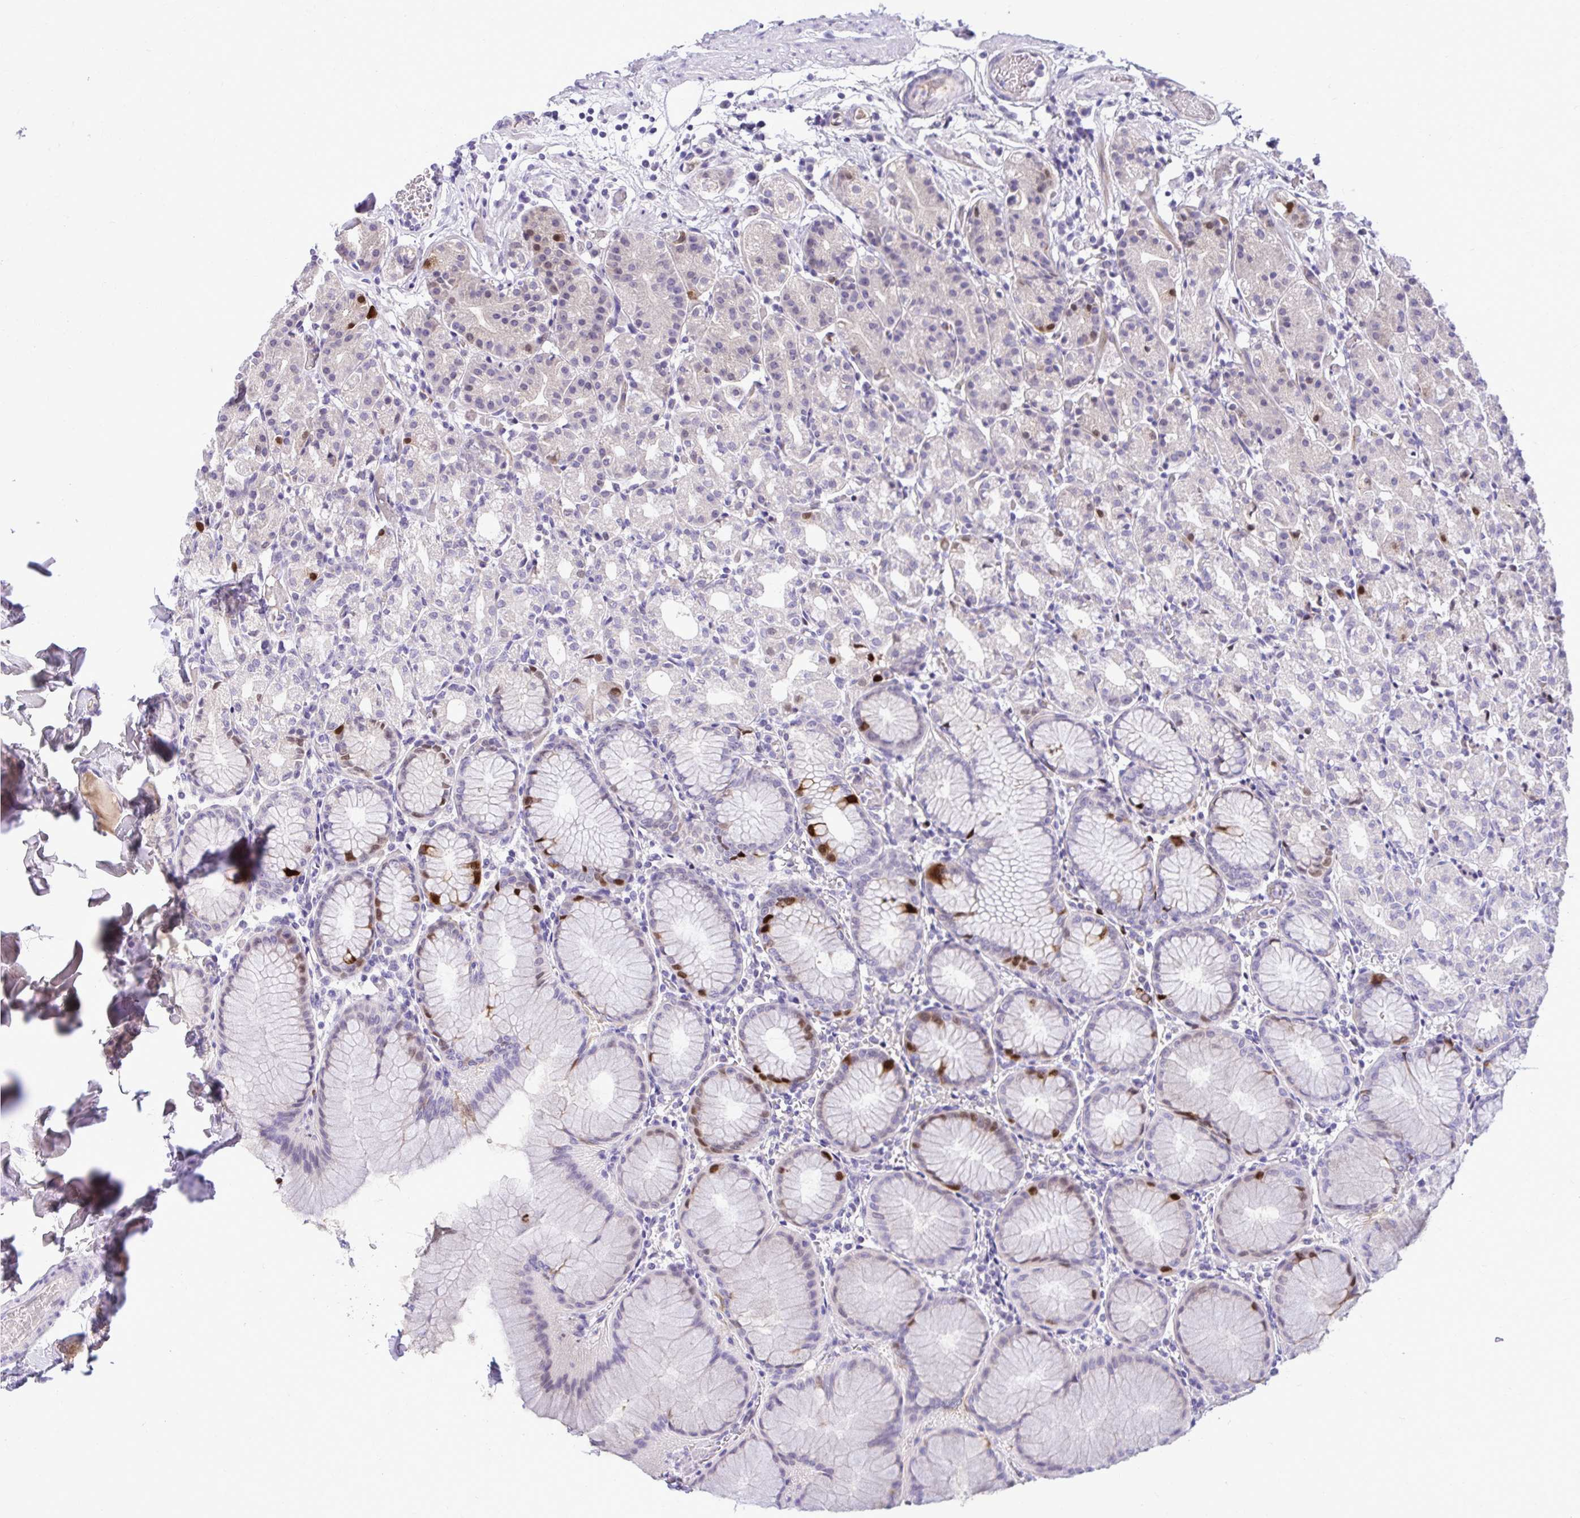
{"staining": {"intensity": "strong", "quantity": "<25%", "location": "cytoplasmic/membranous,nuclear"}, "tissue": "stomach", "cell_type": "Glandular cells", "image_type": "normal", "snomed": [{"axis": "morphology", "description": "Normal tissue, NOS"}, {"axis": "topography", "description": "Stomach"}], "caption": "An immunohistochemistry (IHC) histopathology image of unremarkable tissue is shown. Protein staining in brown shows strong cytoplasmic/membranous,nuclear positivity in stomach within glandular cells. The staining is performed using DAB (3,3'-diaminobenzidine) brown chromogen to label protein expression. The nuclei are counter-stained blue using hematoxylin.", "gene": "CDC20", "patient": {"sex": "female", "age": 57}}